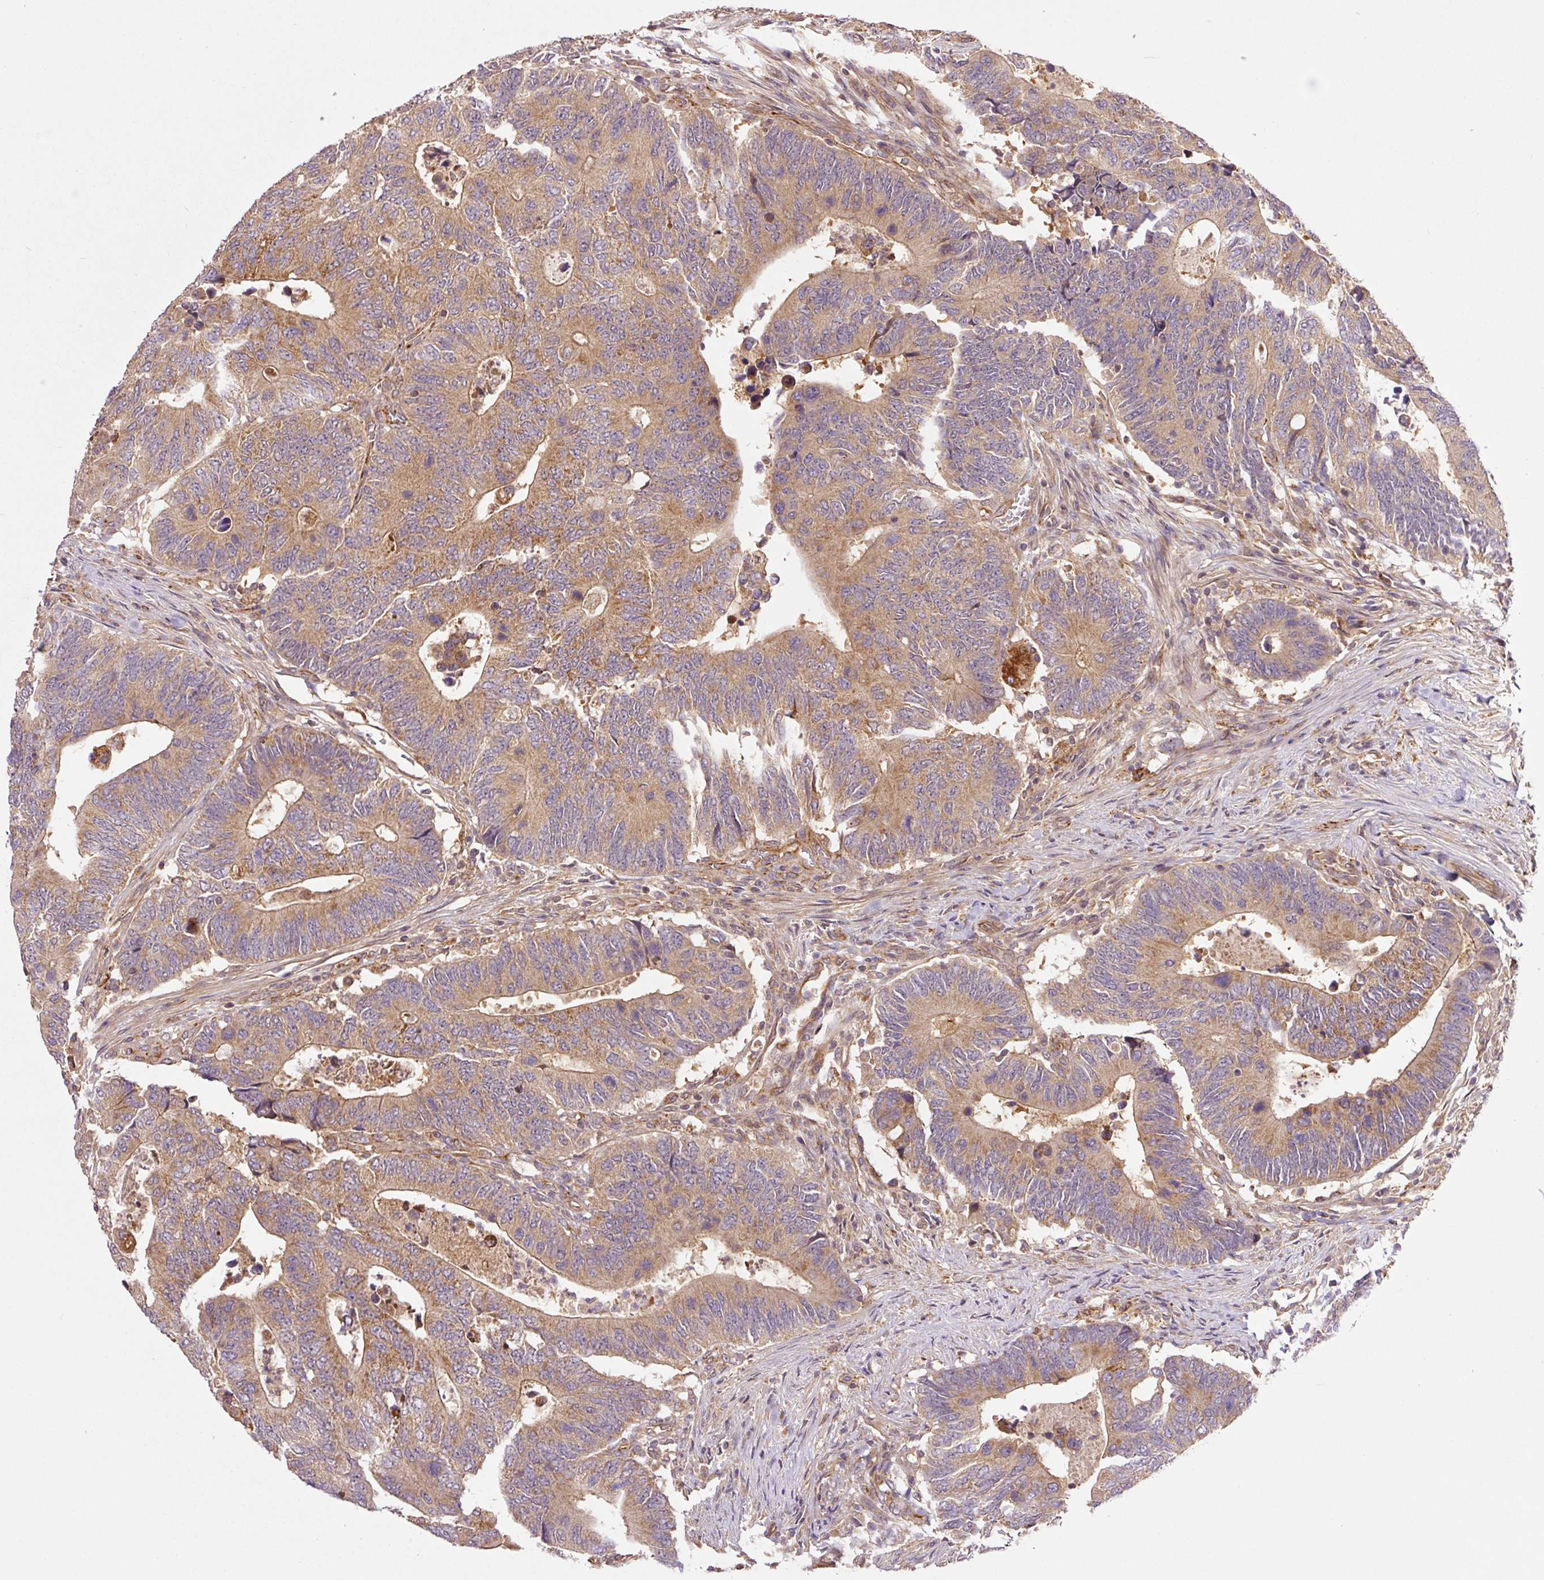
{"staining": {"intensity": "moderate", "quantity": ">75%", "location": "cytoplasmic/membranous"}, "tissue": "colorectal cancer", "cell_type": "Tumor cells", "image_type": "cancer", "snomed": [{"axis": "morphology", "description": "Adenocarcinoma, NOS"}, {"axis": "topography", "description": "Colon"}], "caption": "Immunohistochemical staining of human colorectal cancer (adenocarcinoma) reveals moderate cytoplasmic/membranous protein staining in about >75% of tumor cells. The protein is stained brown, and the nuclei are stained in blue (DAB (3,3'-diaminobenzidine) IHC with brightfield microscopy, high magnification).", "gene": "PCK2", "patient": {"sex": "male", "age": 87}}